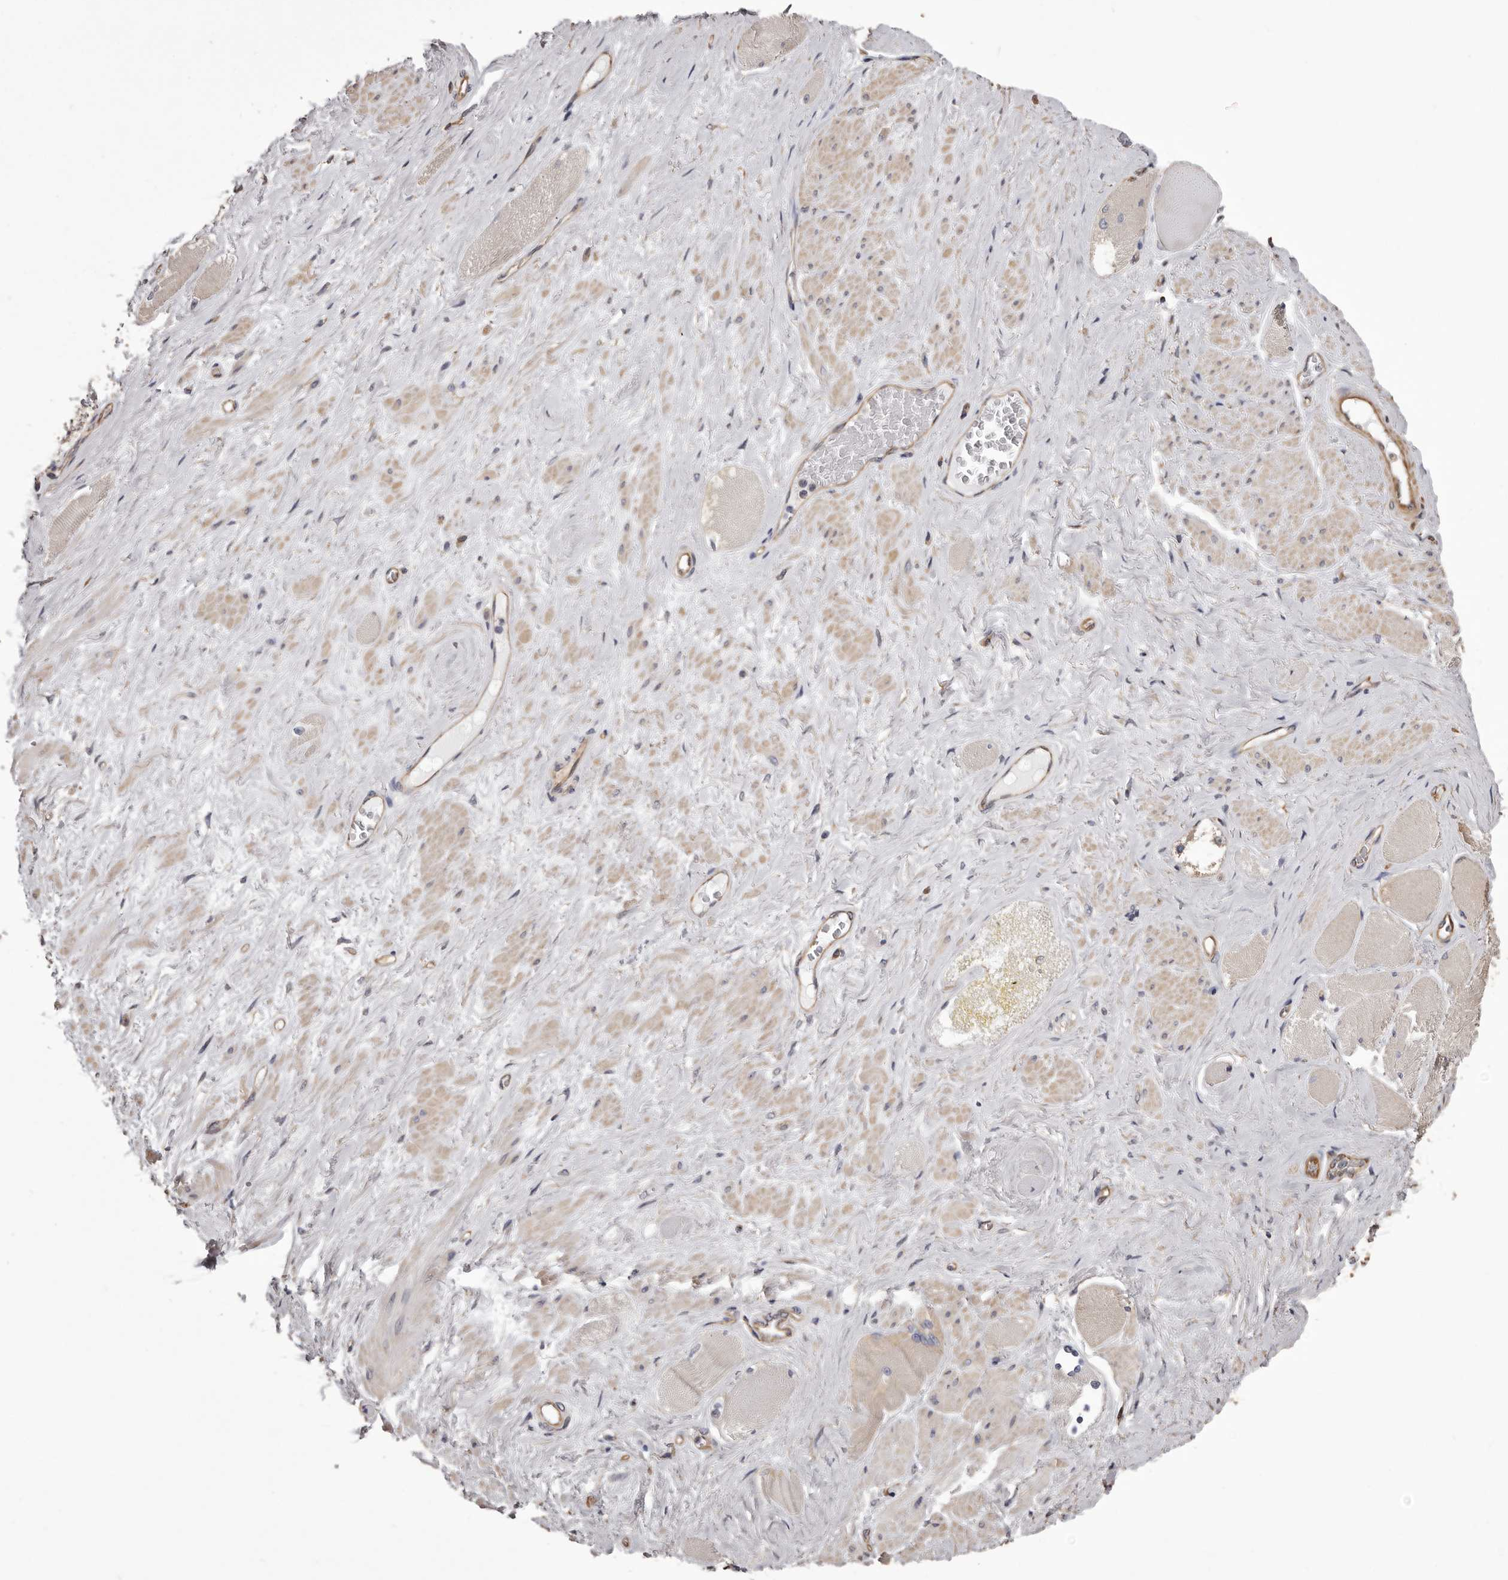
{"staining": {"intensity": "moderate", "quantity": ">75%", "location": "cytoplasmic/membranous"}, "tissue": "adipose tissue", "cell_type": "Adipocytes", "image_type": "normal", "snomed": [{"axis": "morphology", "description": "Normal tissue, NOS"}, {"axis": "morphology", "description": "Adenocarcinoma, Low grade"}, {"axis": "topography", "description": "Prostate"}, {"axis": "topography", "description": "Peripheral nerve tissue"}], "caption": "A photomicrograph showing moderate cytoplasmic/membranous expression in about >75% of adipocytes in normal adipose tissue, as visualized by brown immunohistochemical staining.", "gene": "CEP104", "patient": {"sex": "male", "age": 63}}